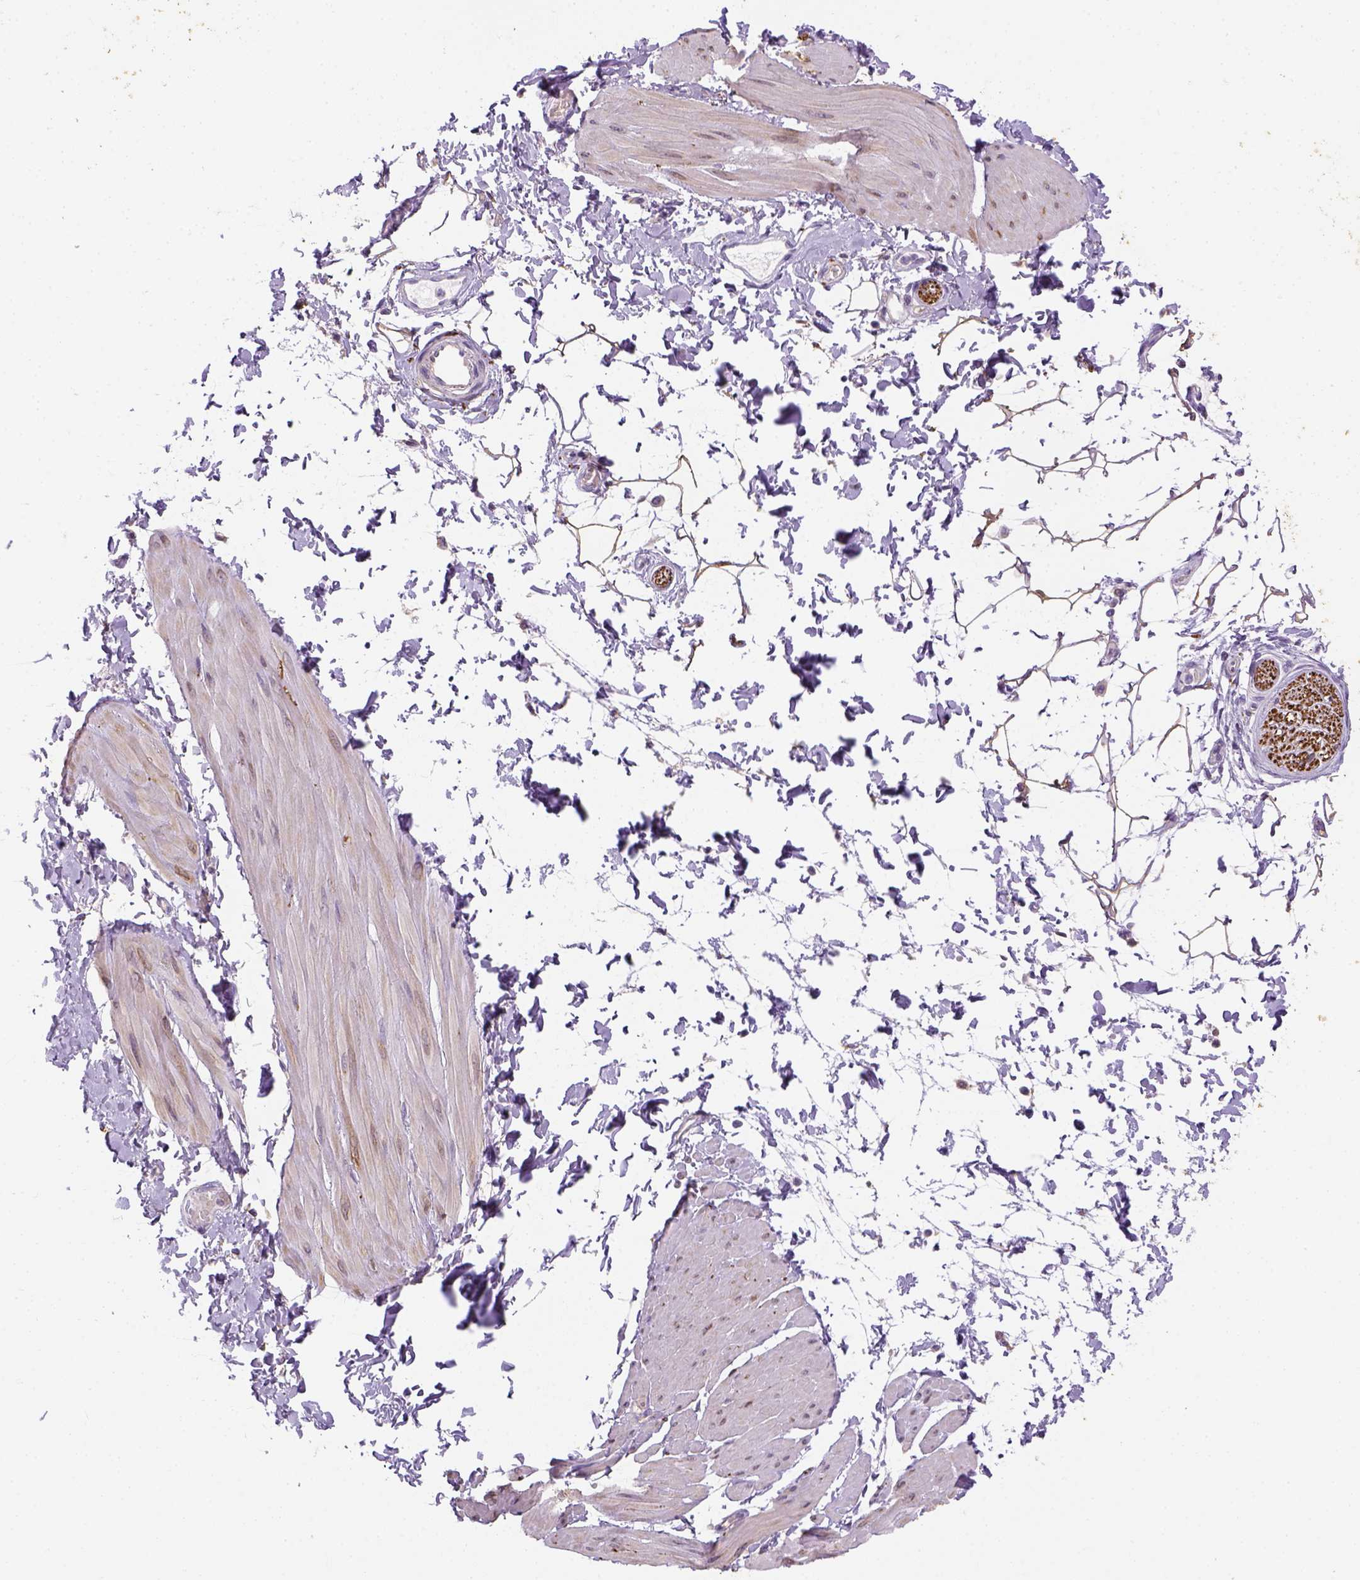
{"staining": {"intensity": "moderate", "quantity": ">75%", "location": "cytoplasmic/membranous"}, "tissue": "adipose tissue", "cell_type": "Adipocytes", "image_type": "normal", "snomed": [{"axis": "morphology", "description": "Normal tissue, NOS"}, {"axis": "topography", "description": "Smooth muscle"}, {"axis": "topography", "description": "Peripheral nerve tissue"}], "caption": "Adipose tissue was stained to show a protein in brown. There is medium levels of moderate cytoplasmic/membranous positivity in about >75% of adipocytes. The staining was performed using DAB to visualize the protein expression in brown, while the nuclei were stained in blue with hematoxylin (Magnification: 20x).", "gene": "CACNB1", "patient": {"sex": "male", "age": 58}}